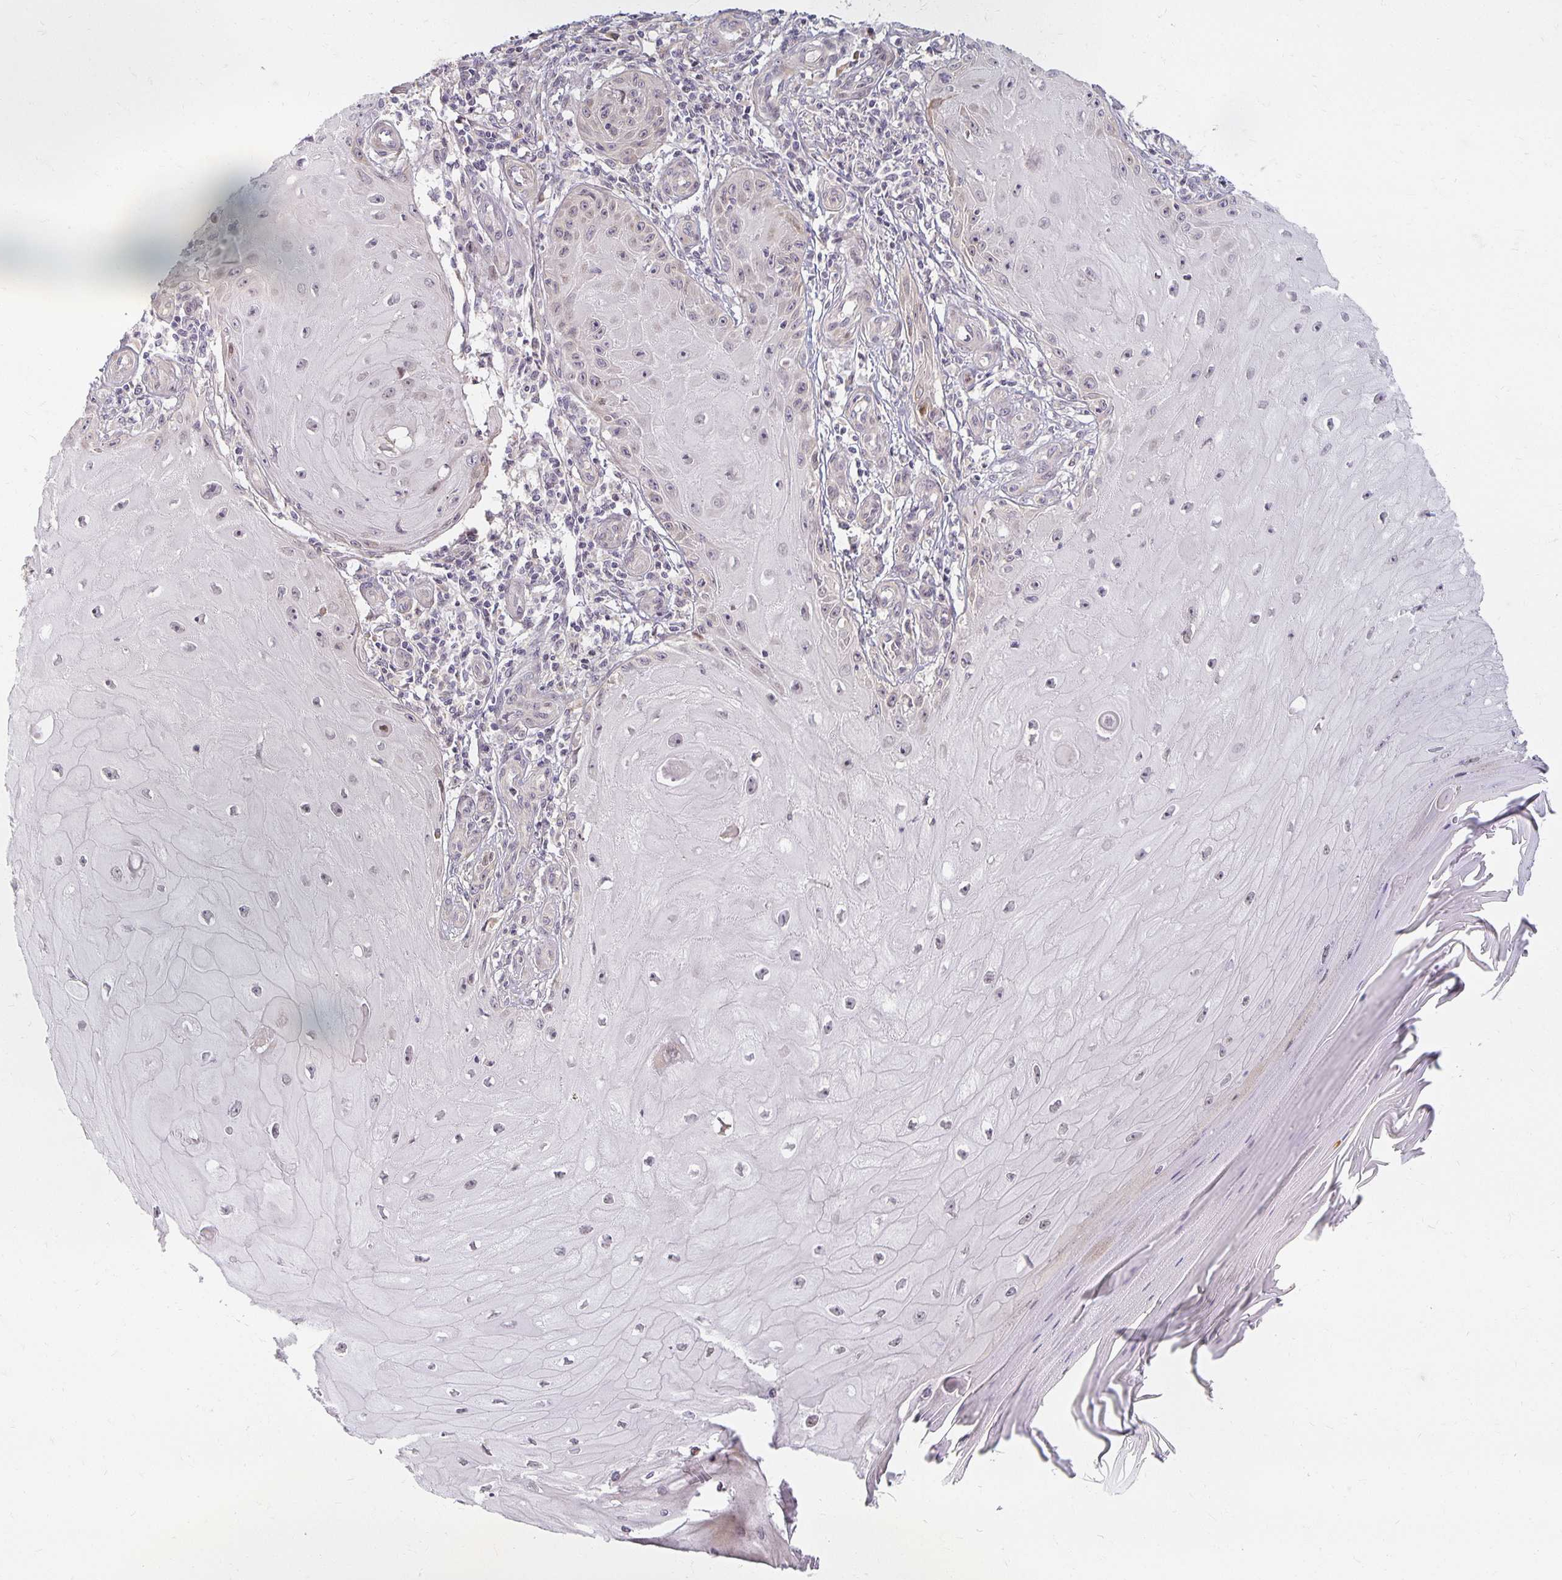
{"staining": {"intensity": "weak", "quantity": "<25%", "location": "nuclear"}, "tissue": "skin cancer", "cell_type": "Tumor cells", "image_type": "cancer", "snomed": [{"axis": "morphology", "description": "Squamous cell carcinoma, NOS"}, {"axis": "topography", "description": "Skin"}], "caption": "Immunohistochemistry of skin cancer demonstrates no expression in tumor cells.", "gene": "EHF", "patient": {"sex": "female", "age": 77}}